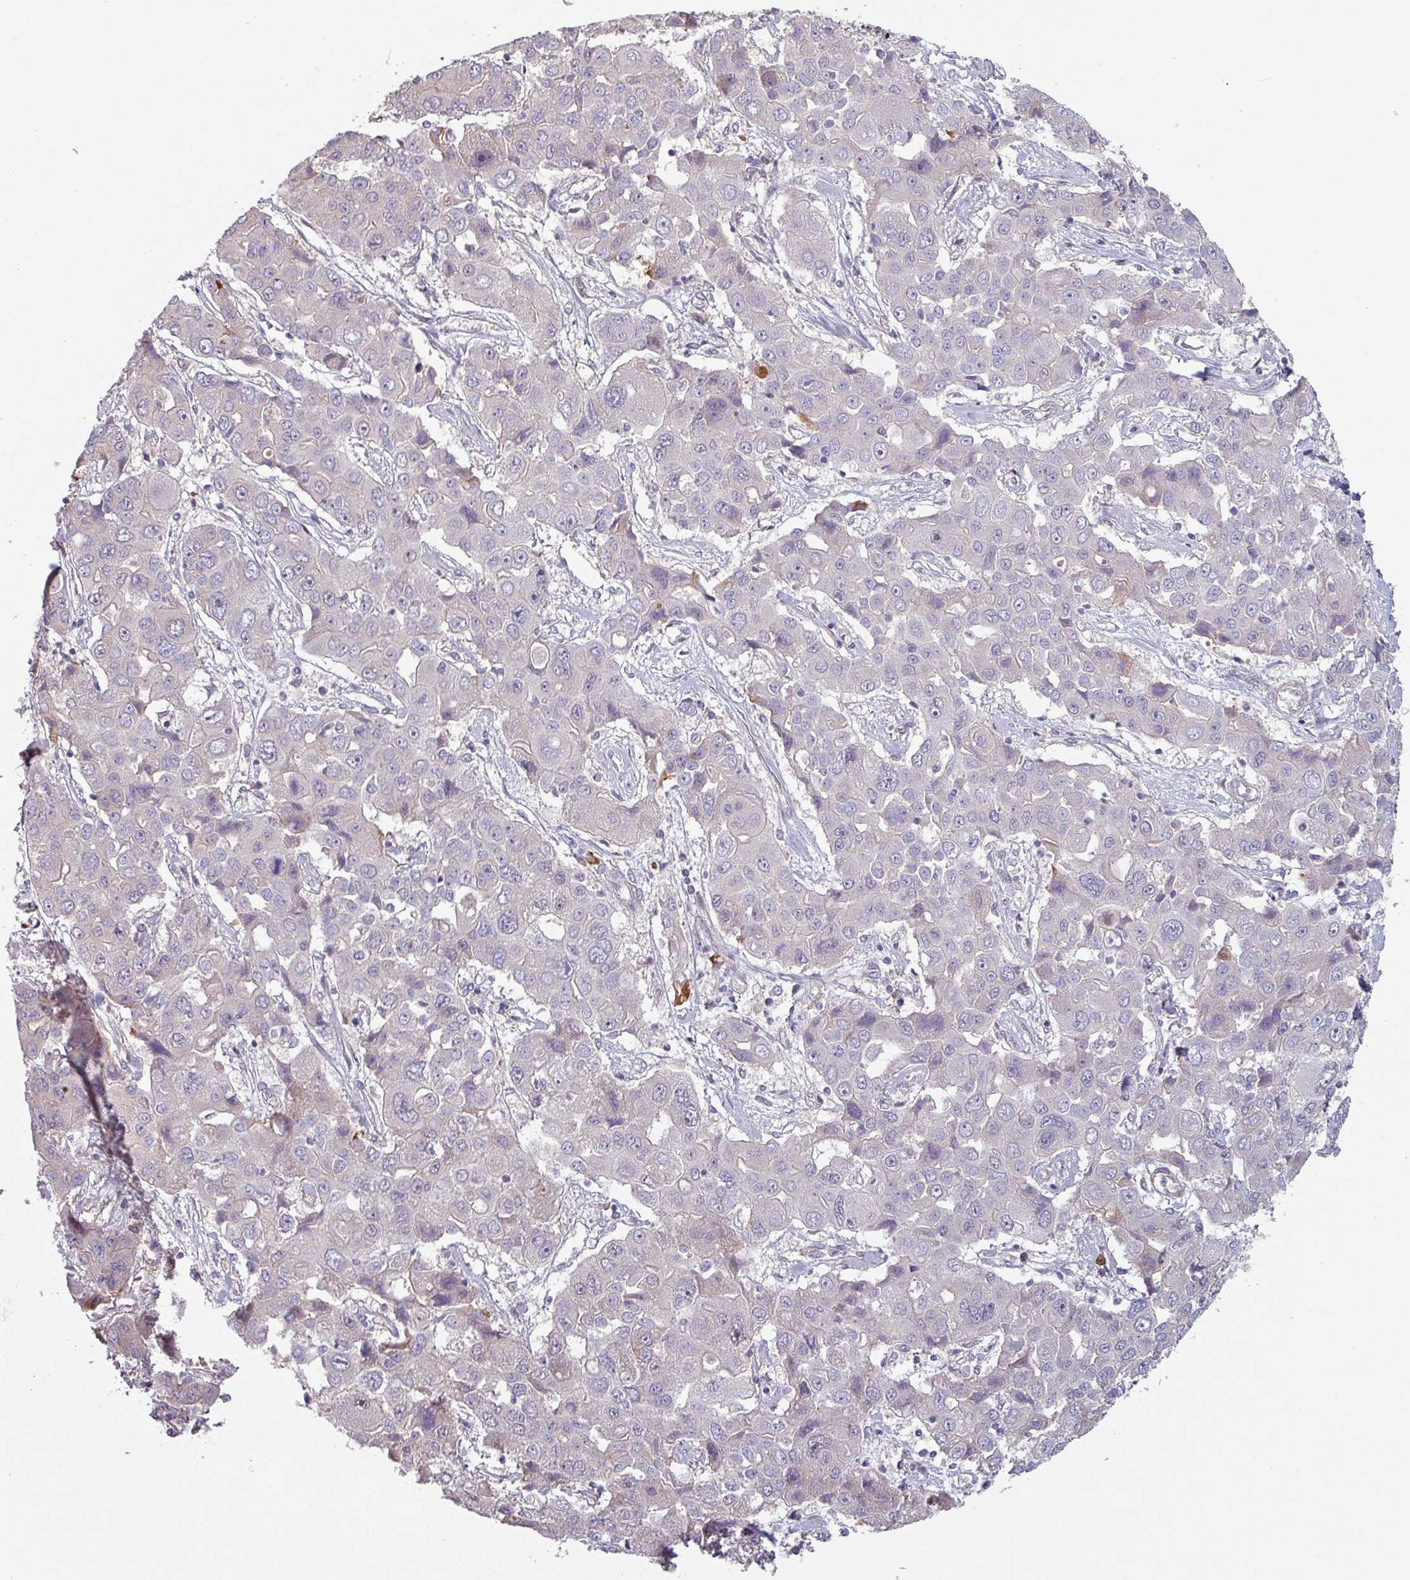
{"staining": {"intensity": "negative", "quantity": "none", "location": "none"}, "tissue": "liver cancer", "cell_type": "Tumor cells", "image_type": "cancer", "snomed": [{"axis": "morphology", "description": "Cholangiocarcinoma"}, {"axis": "topography", "description": "Liver"}], "caption": "Tumor cells show no significant protein positivity in liver cancer (cholangiocarcinoma). (DAB (3,3'-diaminobenzidine) immunohistochemistry visualized using brightfield microscopy, high magnification).", "gene": "C4BPB", "patient": {"sex": "male", "age": 67}}